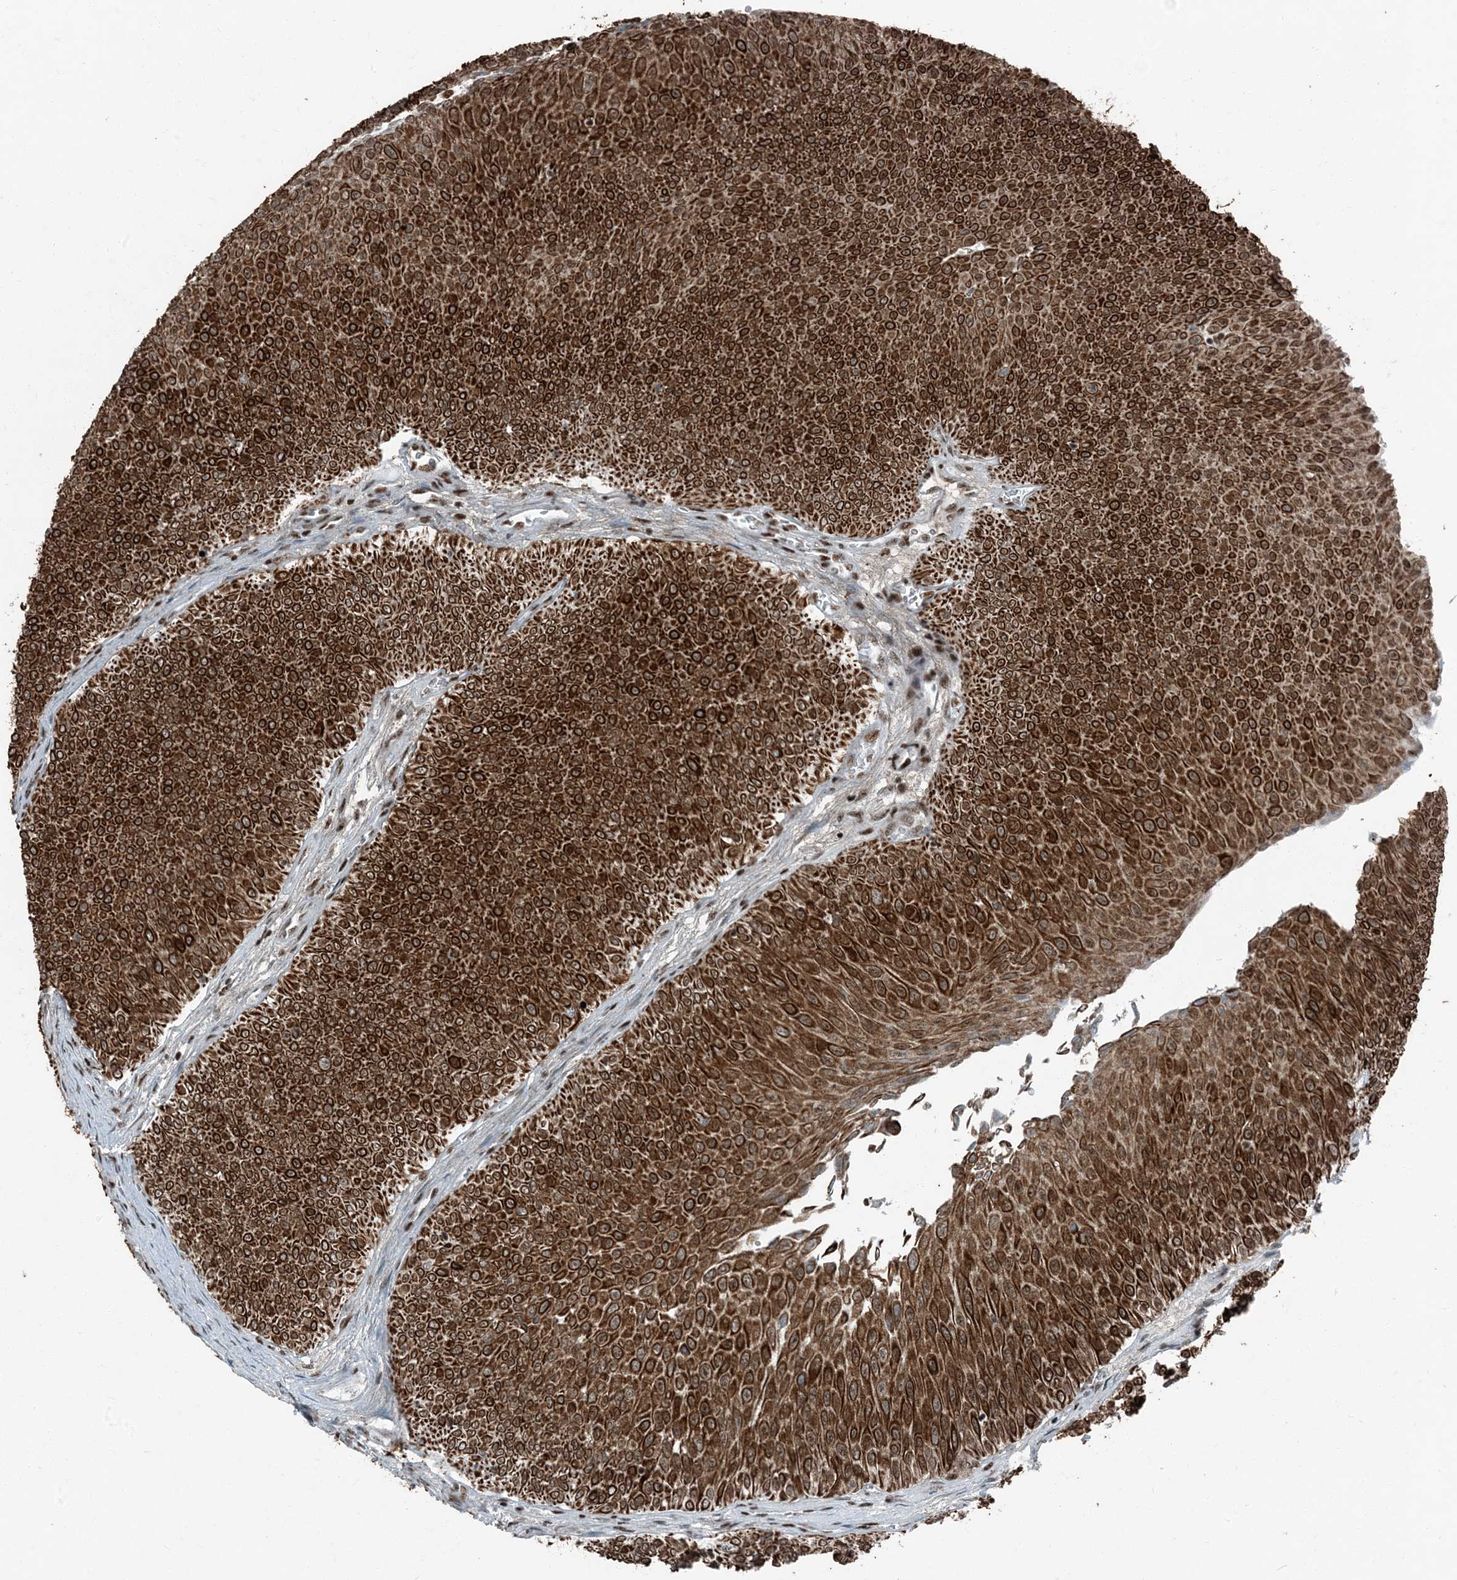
{"staining": {"intensity": "strong", "quantity": ">75%", "location": "cytoplasmic/membranous"}, "tissue": "urothelial cancer", "cell_type": "Tumor cells", "image_type": "cancer", "snomed": [{"axis": "morphology", "description": "Urothelial carcinoma, Low grade"}, {"axis": "topography", "description": "Urinary bladder"}], "caption": "Urothelial cancer tissue displays strong cytoplasmic/membranous expression in about >75% of tumor cells (DAB (3,3'-diaminobenzidine) IHC with brightfield microscopy, high magnification).", "gene": "TADA2B", "patient": {"sex": "male", "age": 78}}